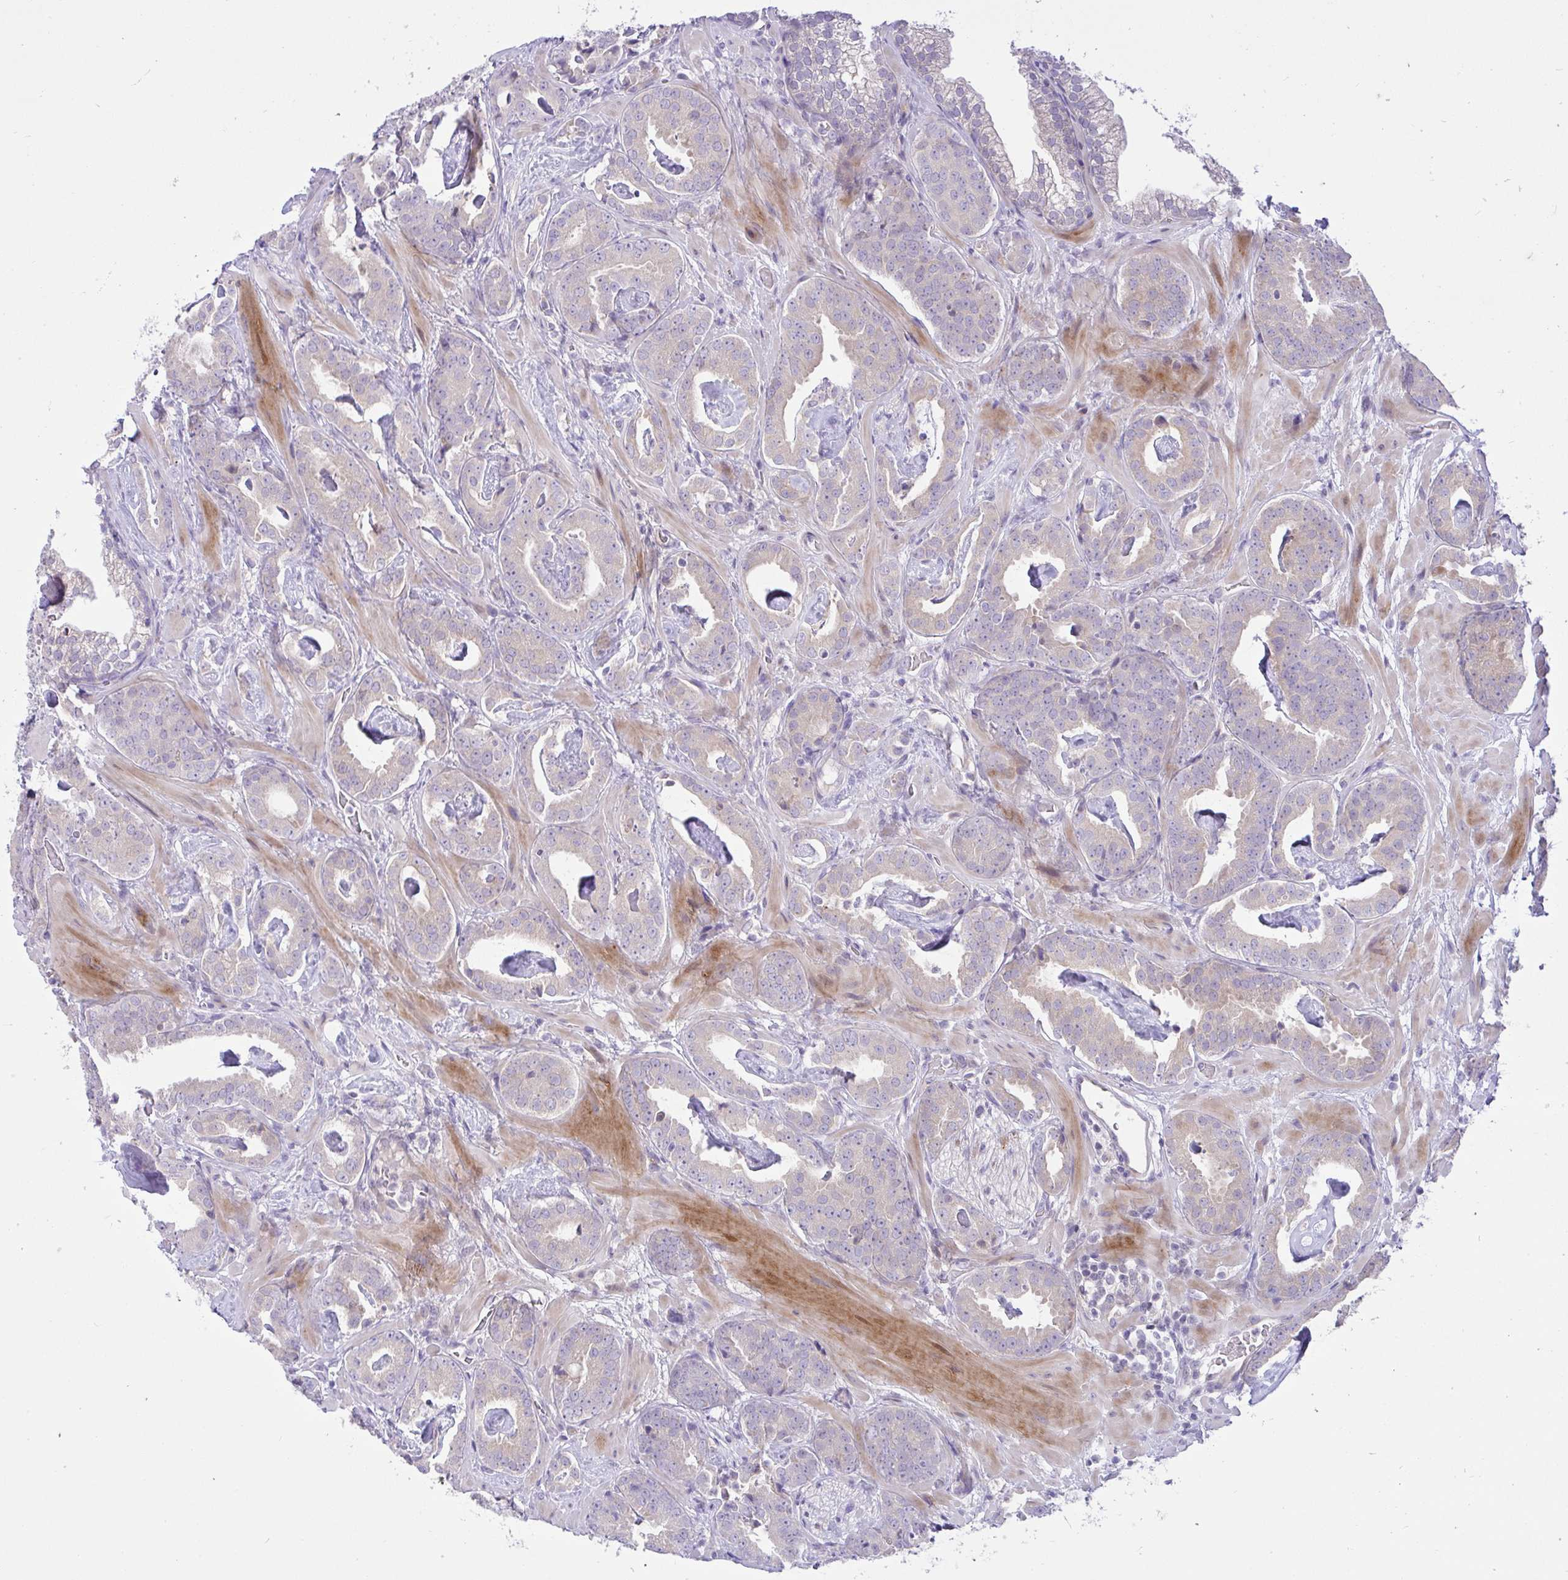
{"staining": {"intensity": "weak", "quantity": "<25%", "location": "cytoplasmic/membranous"}, "tissue": "prostate cancer", "cell_type": "Tumor cells", "image_type": "cancer", "snomed": [{"axis": "morphology", "description": "Adenocarcinoma, Low grade"}, {"axis": "topography", "description": "Prostate"}], "caption": "IHC of human low-grade adenocarcinoma (prostate) displays no staining in tumor cells.", "gene": "ZNF101", "patient": {"sex": "male", "age": 62}}